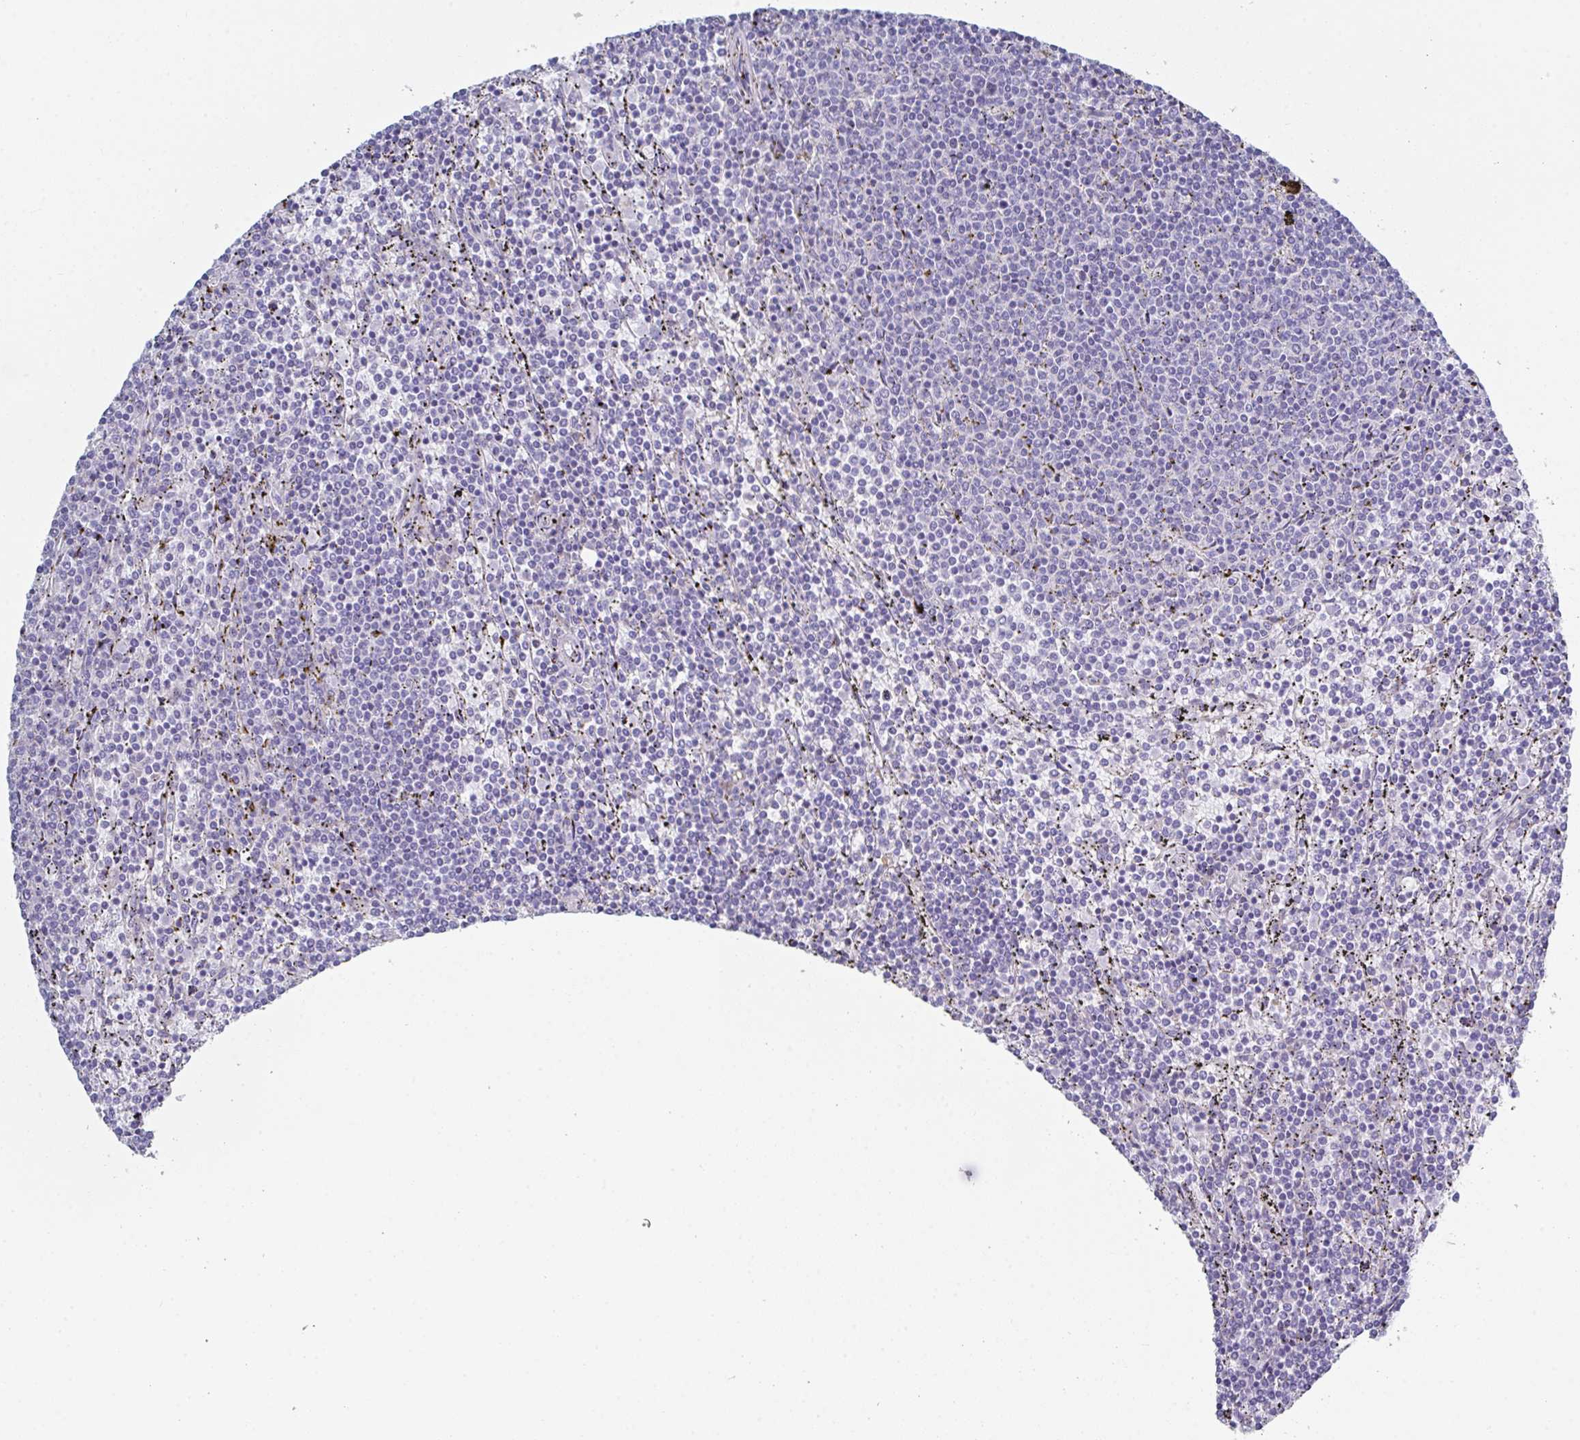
{"staining": {"intensity": "negative", "quantity": "none", "location": "none"}, "tissue": "lymphoma", "cell_type": "Tumor cells", "image_type": "cancer", "snomed": [{"axis": "morphology", "description": "Malignant lymphoma, non-Hodgkin's type, Low grade"}, {"axis": "topography", "description": "Spleen"}], "caption": "Immunohistochemistry of lymphoma reveals no expression in tumor cells.", "gene": "FBXO47", "patient": {"sex": "female", "age": 50}}